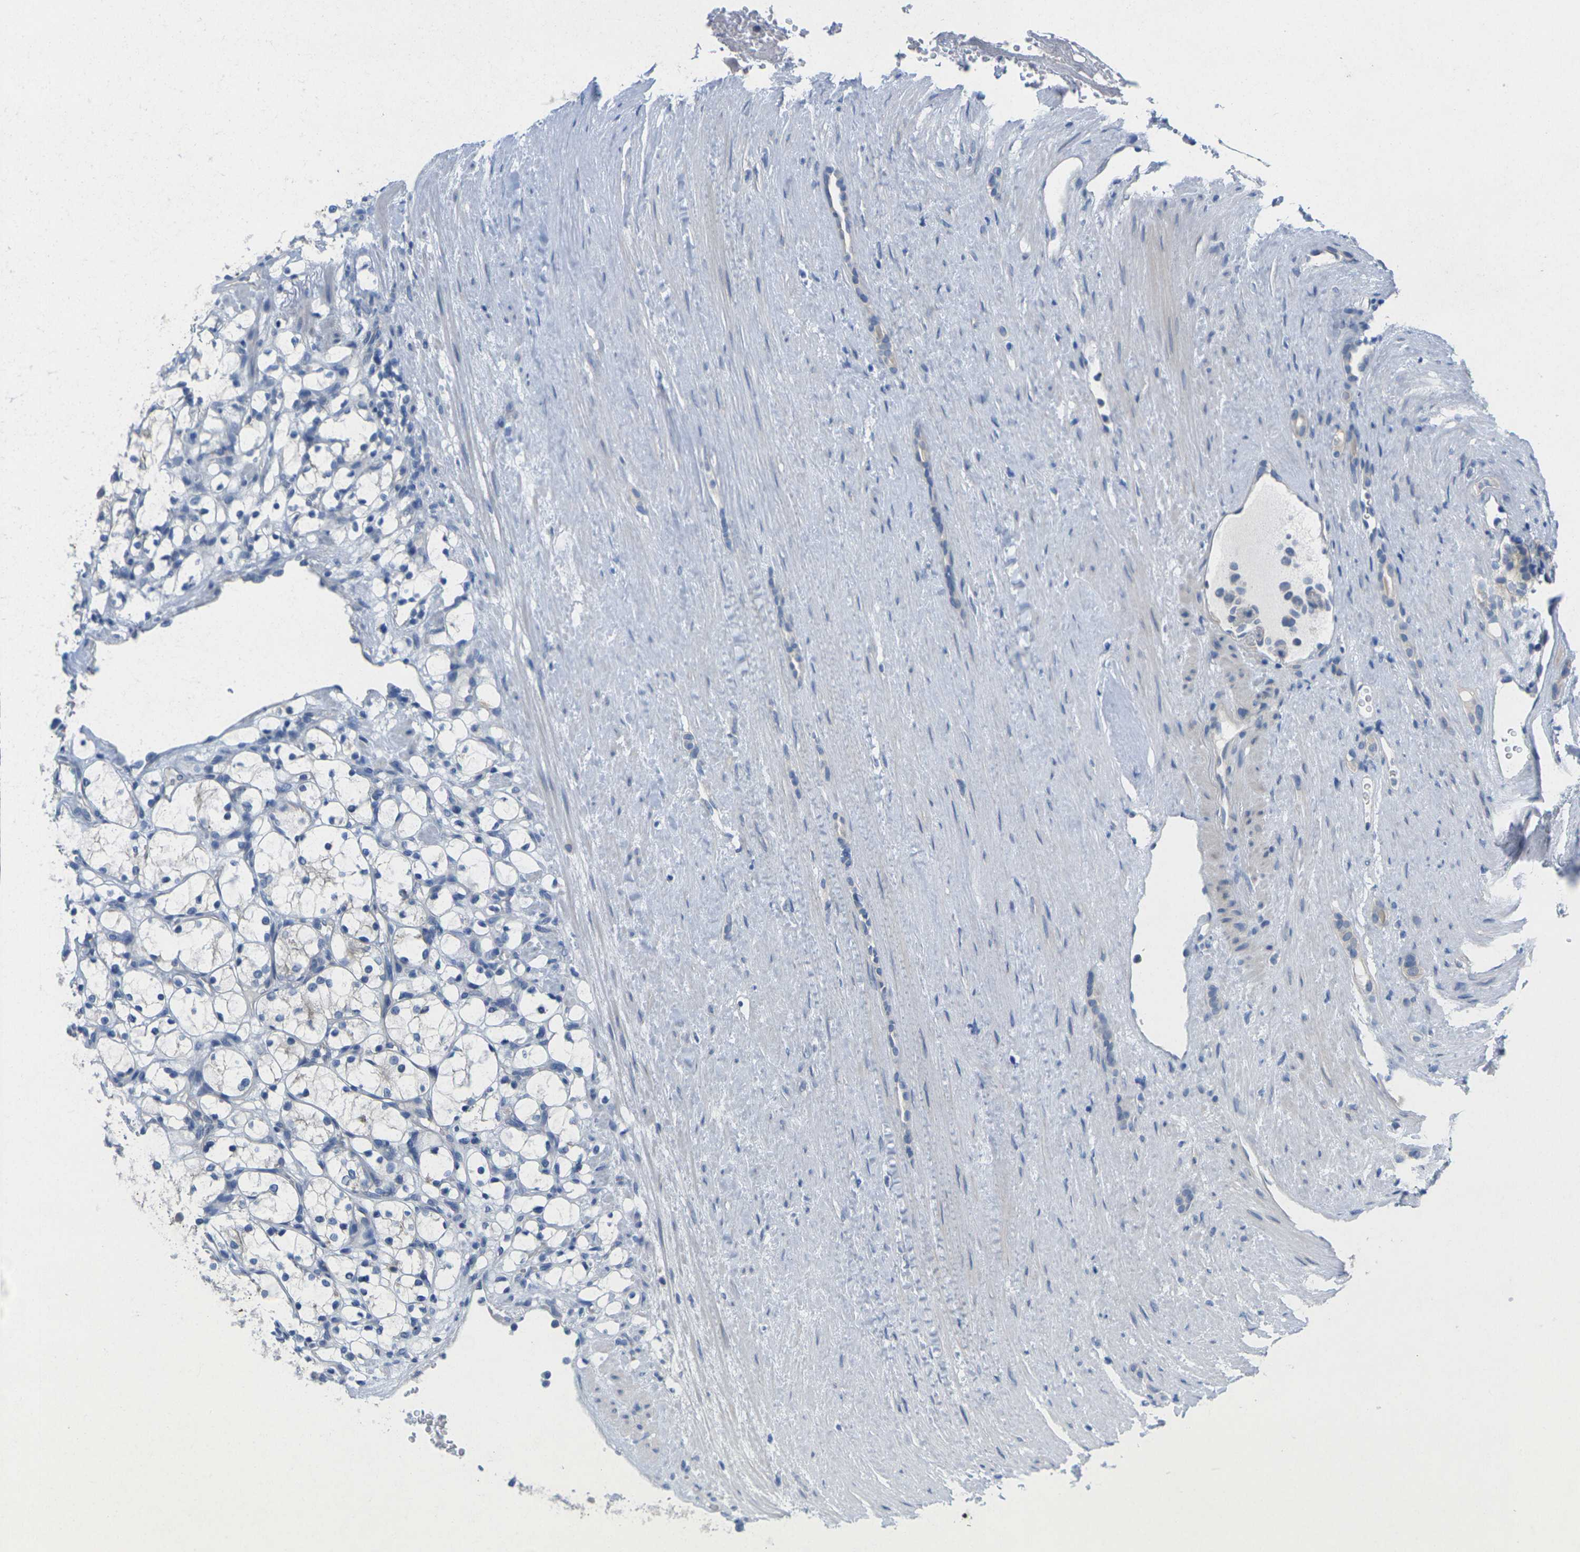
{"staining": {"intensity": "negative", "quantity": "none", "location": "none"}, "tissue": "renal cancer", "cell_type": "Tumor cells", "image_type": "cancer", "snomed": [{"axis": "morphology", "description": "Adenocarcinoma, NOS"}, {"axis": "topography", "description": "Kidney"}], "caption": "This micrograph is of renal cancer (adenocarcinoma) stained with immunohistochemistry to label a protein in brown with the nuclei are counter-stained blue. There is no staining in tumor cells.", "gene": "TNNI3", "patient": {"sex": "female", "age": 69}}